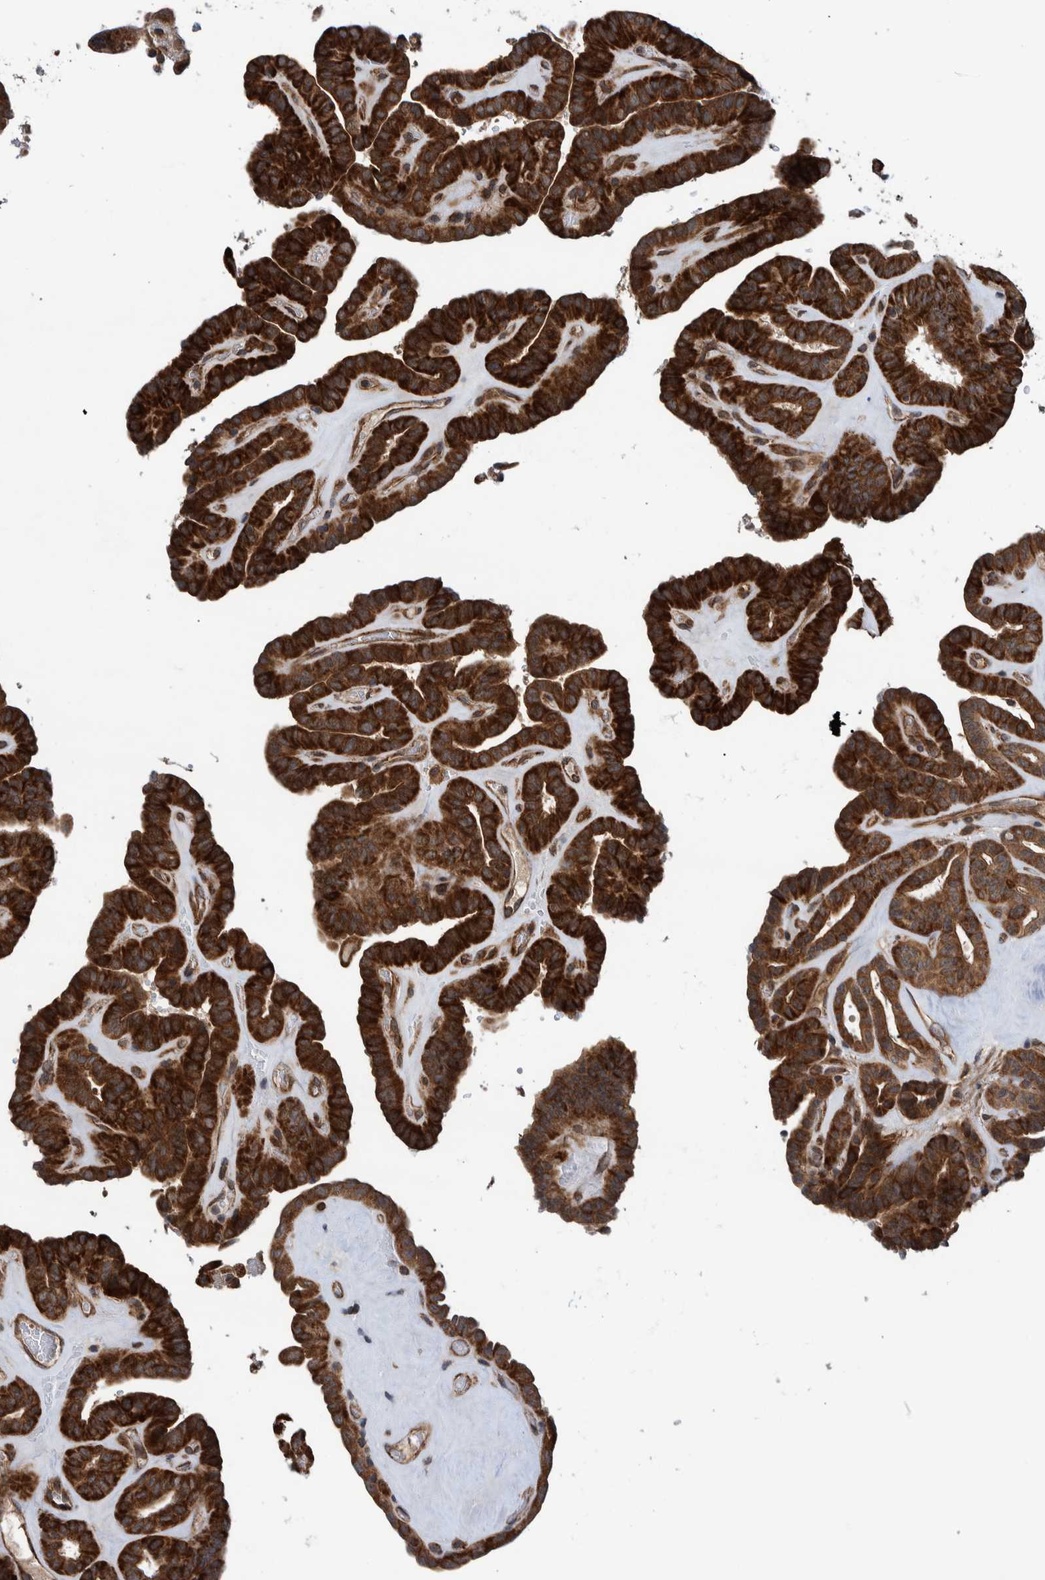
{"staining": {"intensity": "strong", "quantity": ">75%", "location": "cytoplasmic/membranous"}, "tissue": "thyroid cancer", "cell_type": "Tumor cells", "image_type": "cancer", "snomed": [{"axis": "morphology", "description": "Papillary adenocarcinoma, NOS"}, {"axis": "topography", "description": "Thyroid gland"}], "caption": "There is high levels of strong cytoplasmic/membranous staining in tumor cells of papillary adenocarcinoma (thyroid), as demonstrated by immunohistochemical staining (brown color).", "gene": "MRPS7", "patient": {"sex": "male", "age": 77}}